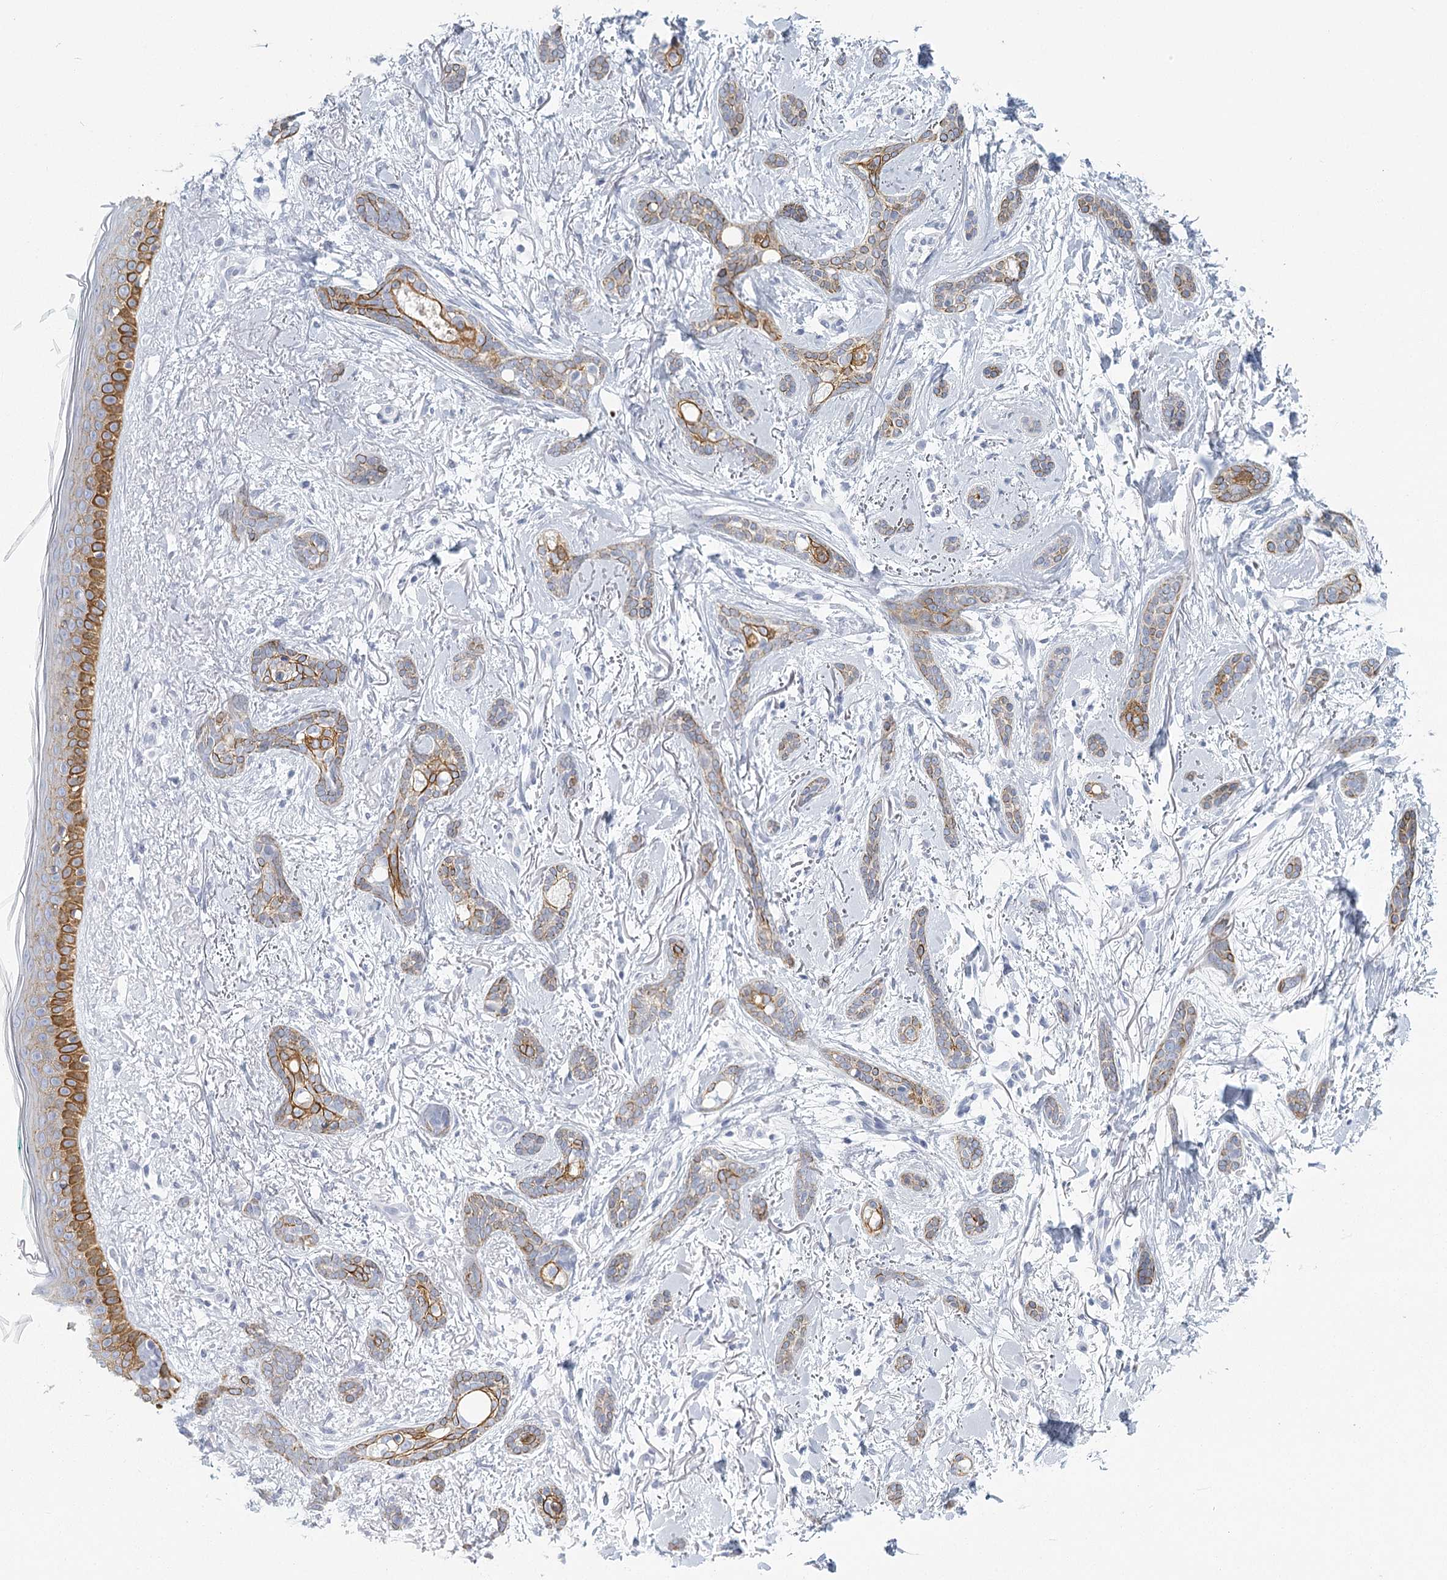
{"staining": {"intensity": "moderate", "quantity": "25%-75%", "location": "cytoplasmic/membranous"}, "tissue": "skin cancer", "cell_type": "Tumor cells", "image_type": "cancer", "snomed": [{"axis": "morphology", "description": "Basal cell carcinoma"}, {"axis": "morphology", "description": "Adnexal tumor, benign"}, {"axis": "topography", "description": "Skin"}], "caption": "Immunohistochemical staining of human skin cancer reveals medium levels of moderate cytoplasmic/membranous expression in about 25%-75% of tumor cells. The protein is stained brown, and the nuclei are stained in blue (DAB IHC with brightfield microscopy, high magnification).", "gene": "WNT8B", "patient": {"sex": "female", "age": 42}}